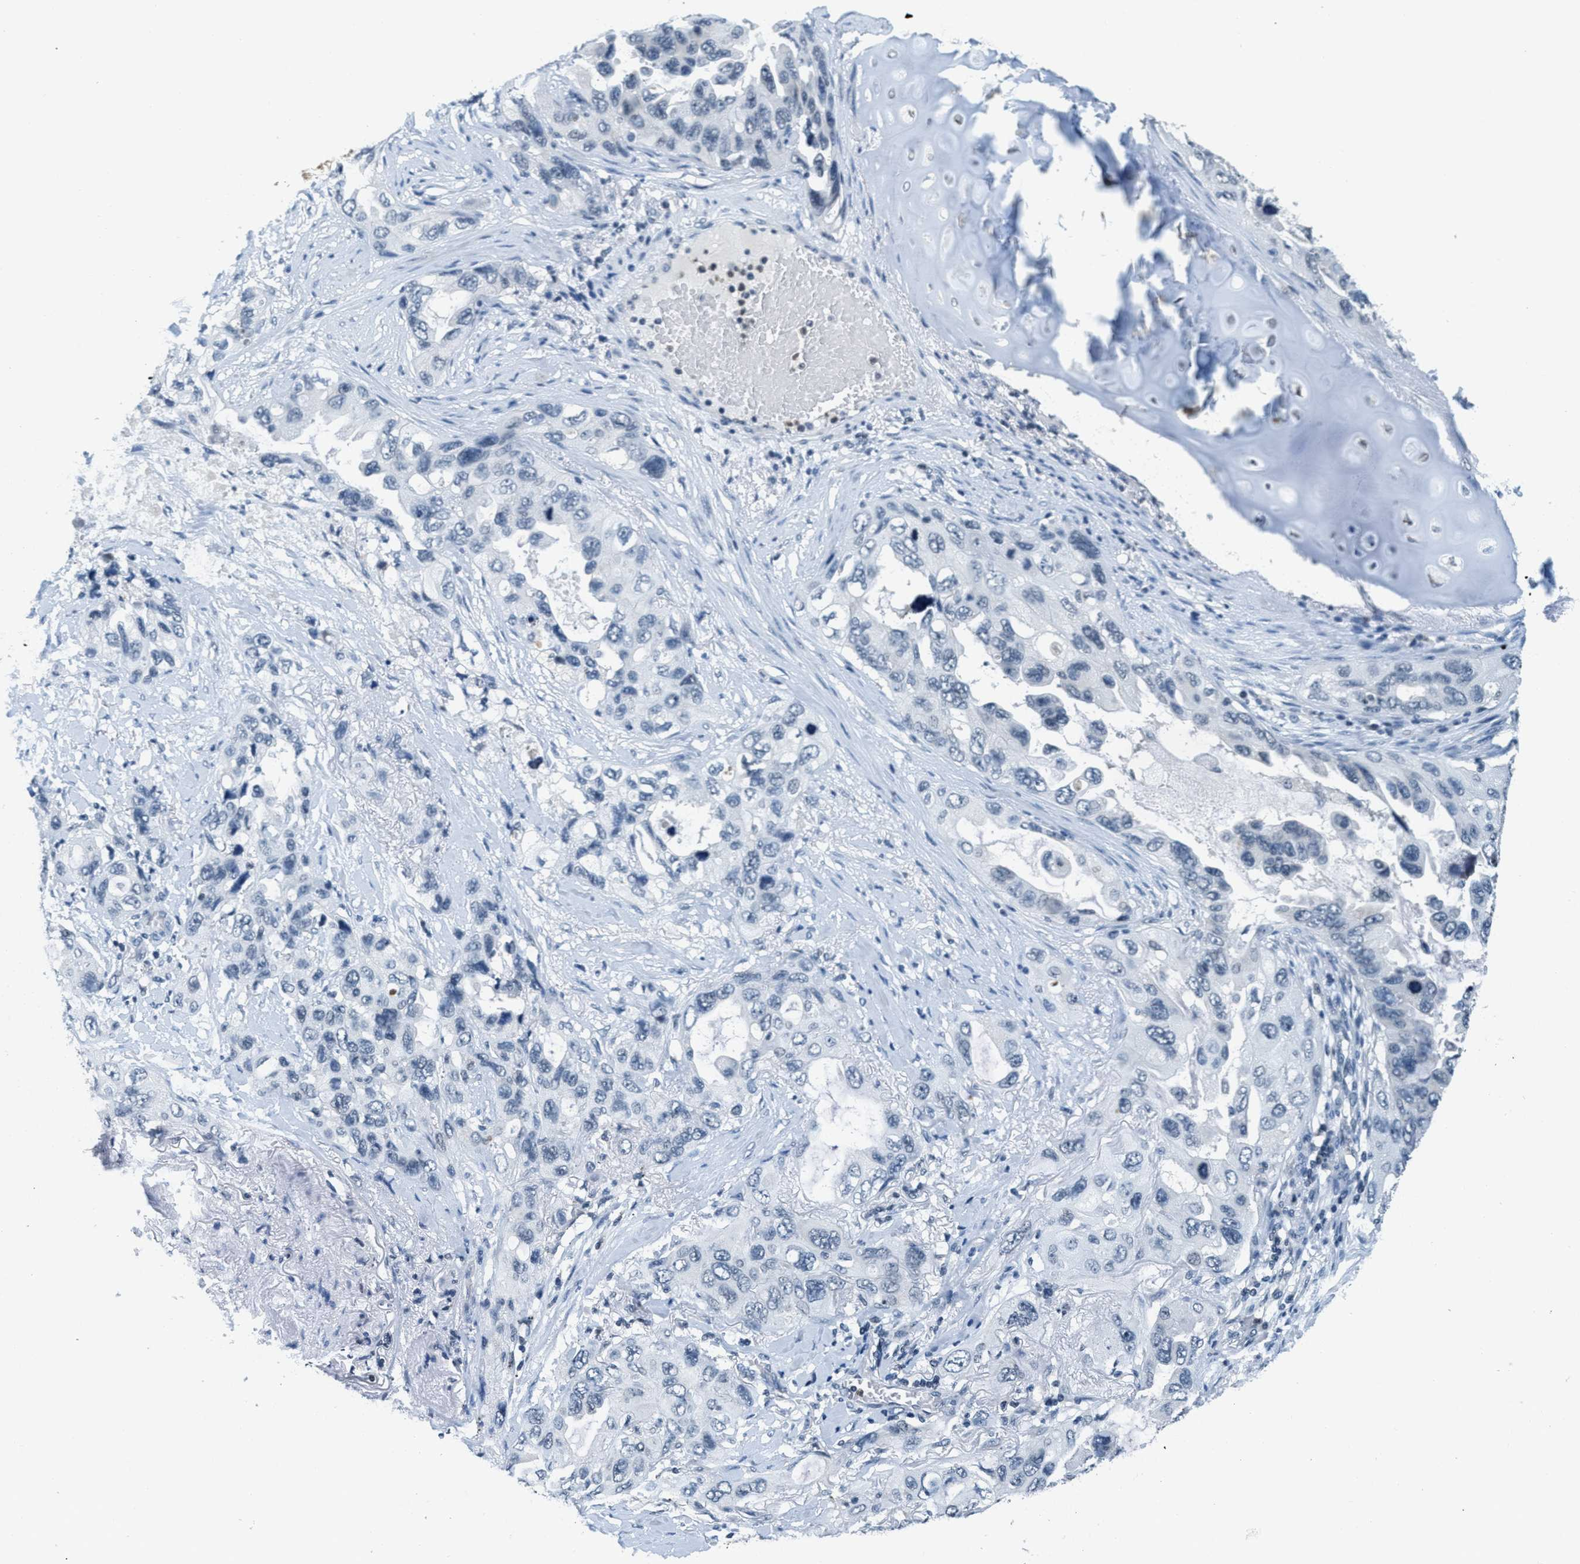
{"staining": {"intensity": "negative", "quantity": "none", "location": "none"}, "tissue": "lung cancer", "cell_type": "Tumor cells", "image_type": "cancer", "snomed": [{"axis": "morphology", "description": "Squamous cell carcinoma, NOS"}, {"axis": "topography", "description": "Lung"}], "caption": "Immunohistochemistry of lung cancer (squamous cell carcinoma) exhibits no expression in tumor cells.", "gene": "CA4", "patient": {"sex": "female", "age": 73}}